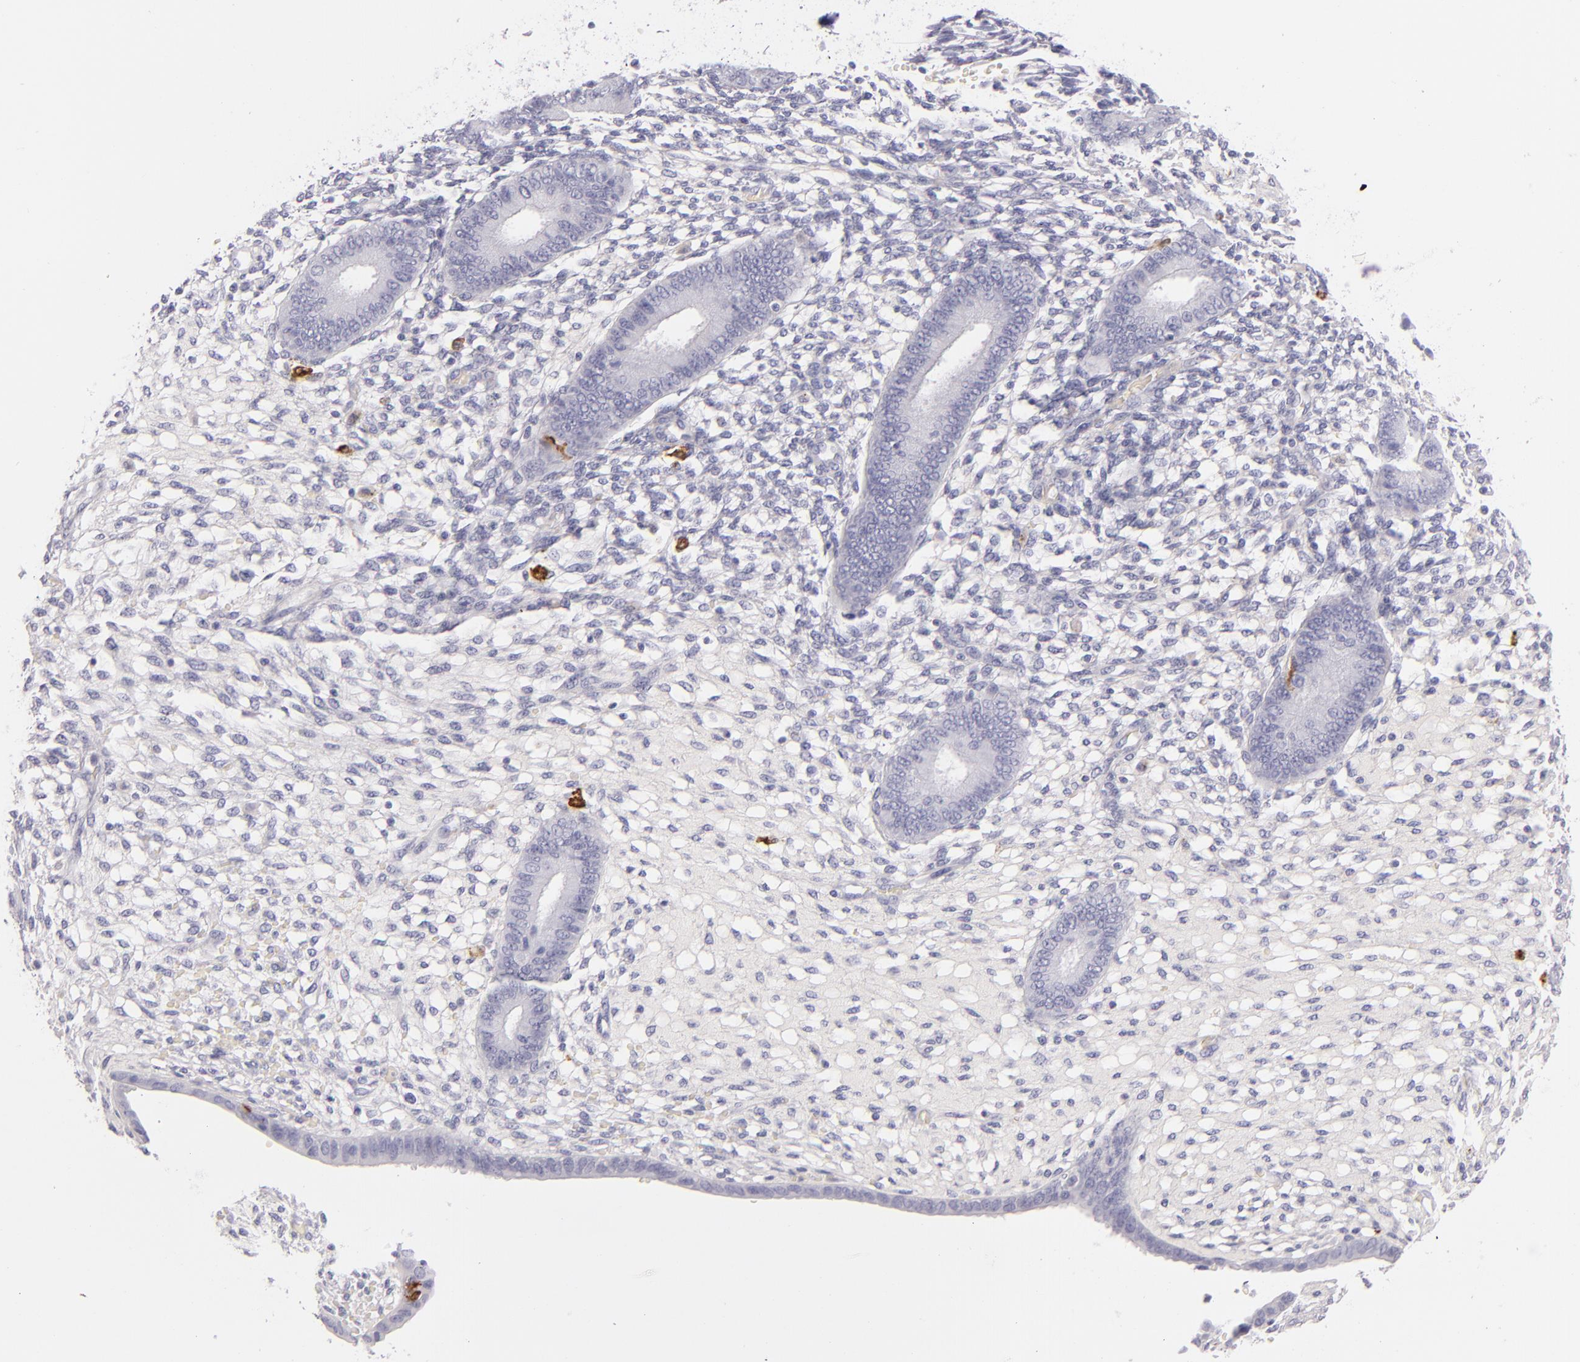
{"staining": {"intensity": "negative", "quantity": "none", "location": "none"}, "tissue": "endometrium", "cell_type": "Cells in endometrial stroma", "image_type": "normal", "snomed": [{"axis": "morphology", "description": "Normal tissue, NOS"}, {"axis": "topography", "description": "Endometrium"}], "caption": "An IHC histopathology image of benign endometrium is shown. There is no staining in cells in endometrial stroma of endometrium.", "gene": "CD207", "patient": {"sex": "female", "age": 42}}